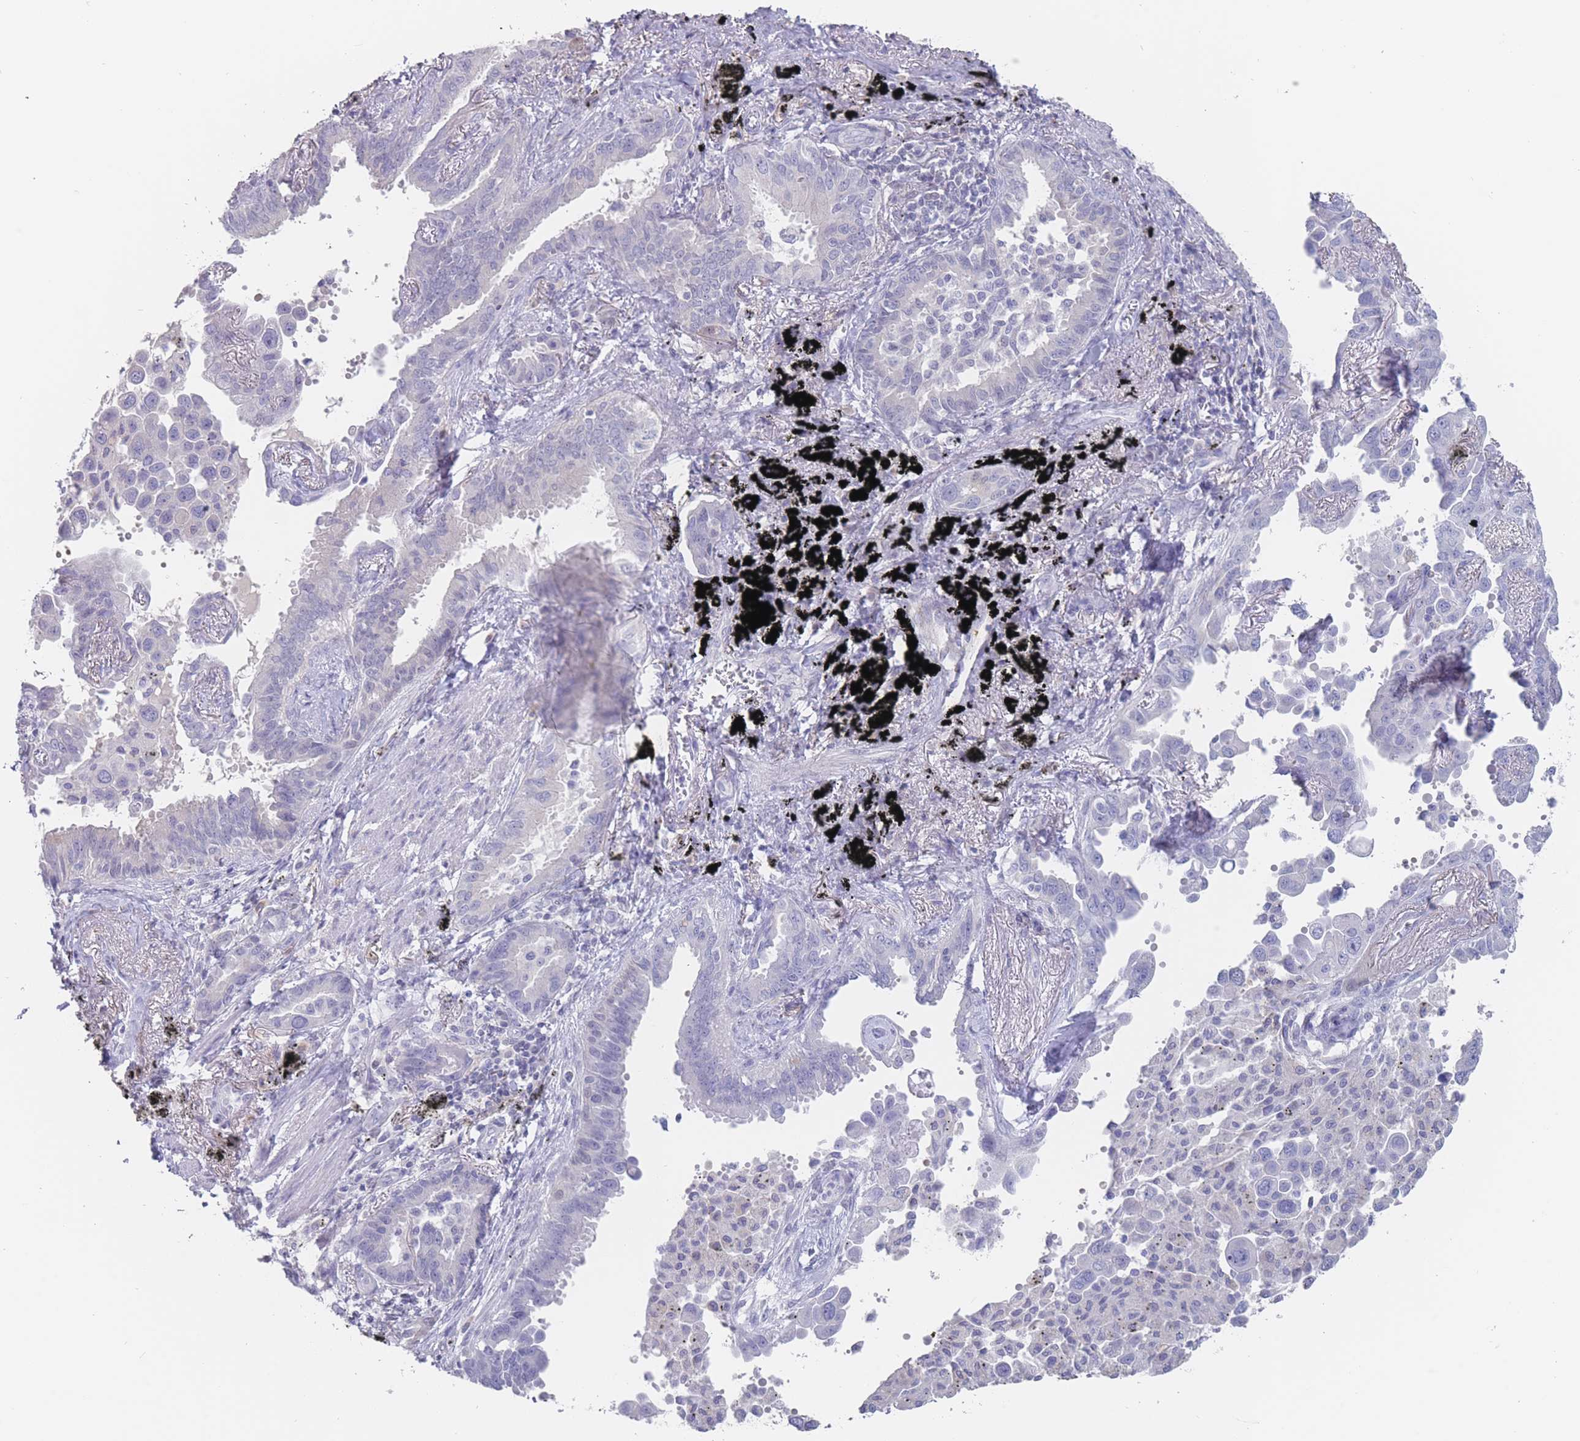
{"staining": {"intensity": "negative", "quantity": "none", "location": "none"}, "tissue": "lung cancer", "cell_type": "Tumor cells", "image_type": "cancer", "snomed": [{"axis": "morphology", "description": "Adenocarcinoma, NOS"}, {"axis": "topography", "description": "Lung"}], "caption": "This photomicrograph is of lung adenocarcinoma stained with immunohistochemistry (IHC) to label a protein in brown with the nuclei are counter-stained blue. There is no expression in tumor cells.", "gene": "CYP51A1", "patient": {"sex": "male", "age": 67}}